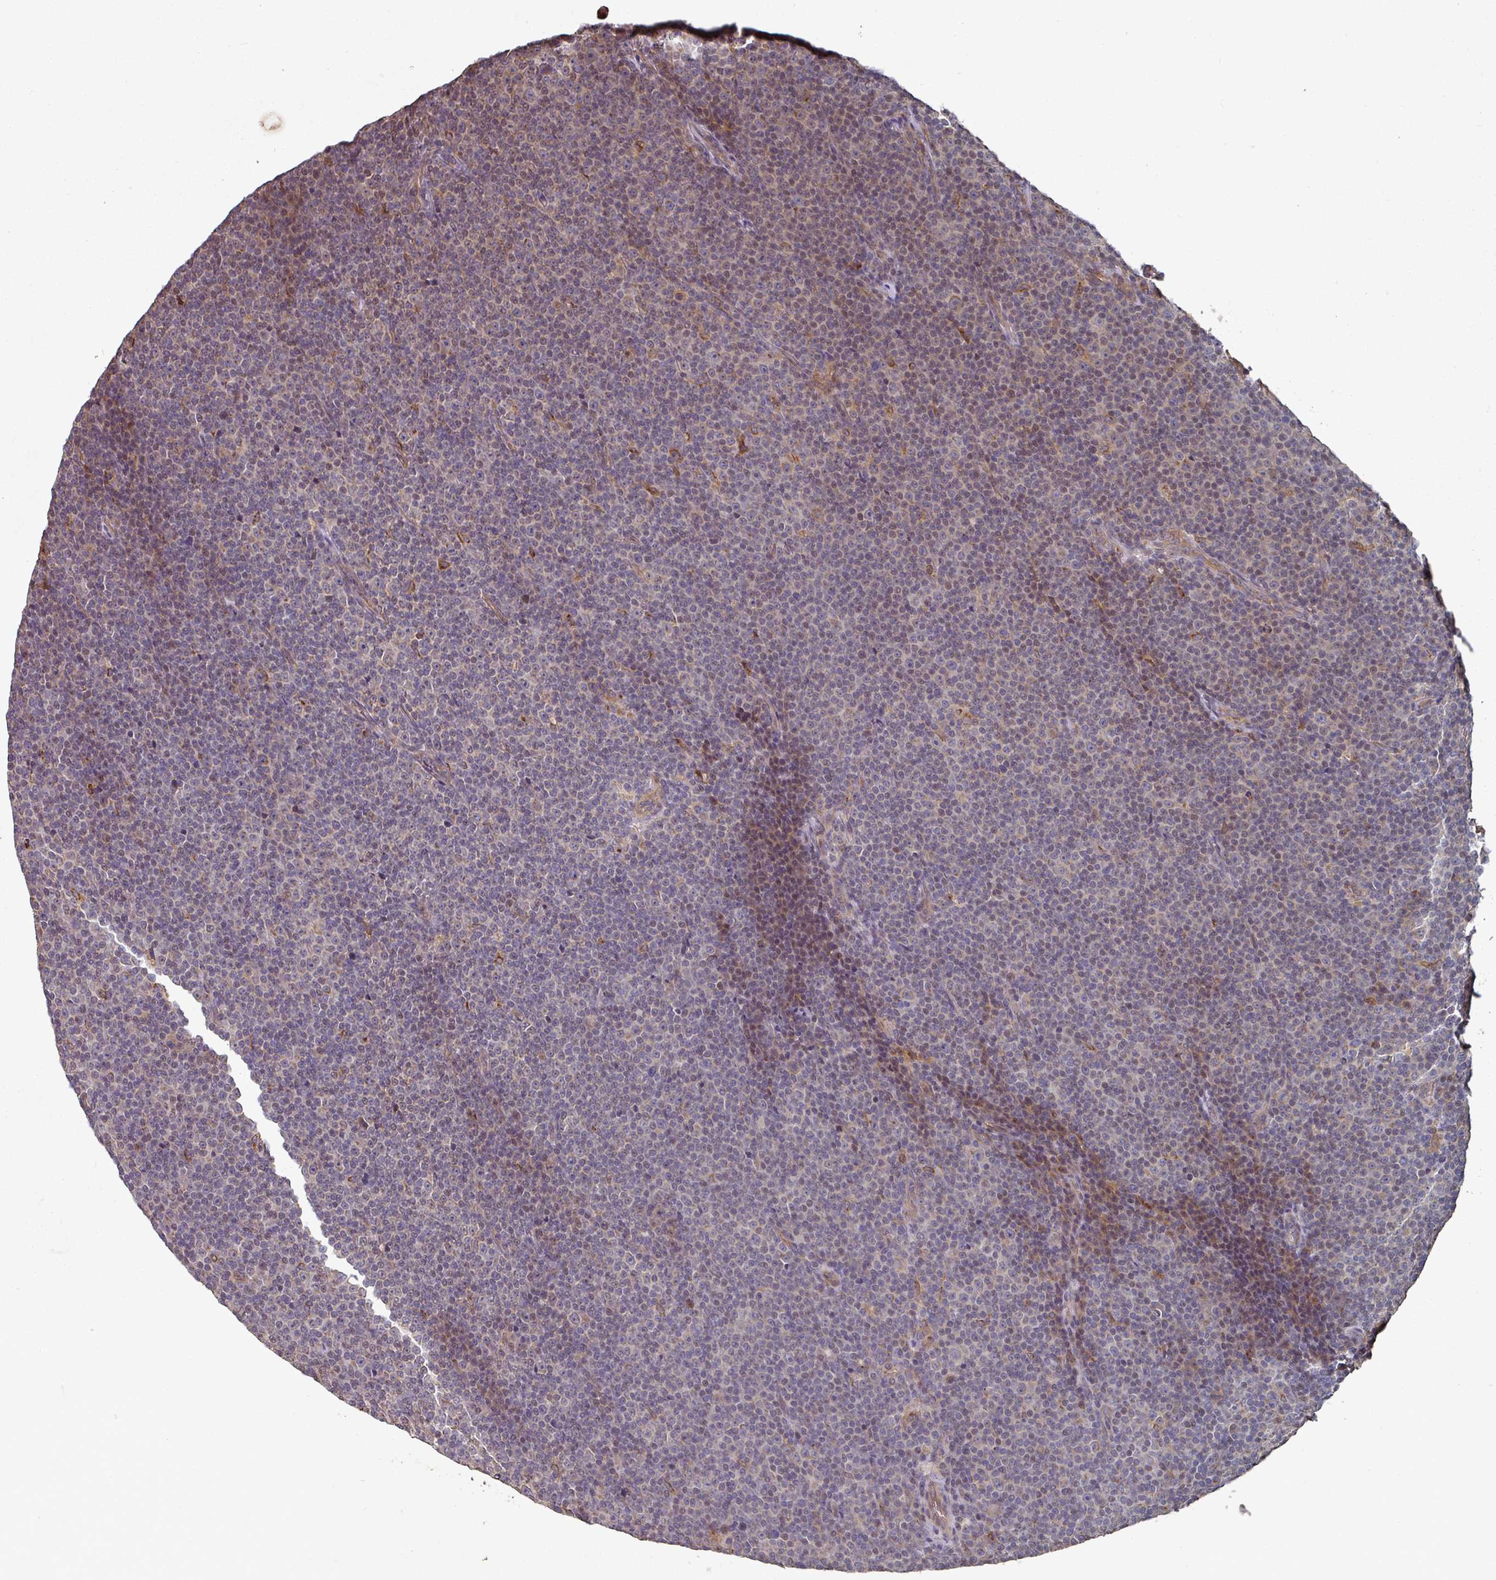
{"staining": {"intensity": "weak", "quantity": "<25%", "location": "cytoplasmic/membranous,nuclear"}, "tissue": "lymphoma", "cell_type": "Tumor cells", "image_type": "cancer", "snomed": [{"axis": "morphology", "description": "Malignant lymphoma, non-Hodgkin's type, Low grade"}, {"axis": "topography", "description": "Lymph node"}], "caption": "DAB immunohistochemical staining of low-grade malignant lymphoma, non-Hodgkin's type displays no significant expression in tumor cells.", "gene": "EDEM2", "patient": {"sex": "female", "age": 67}}